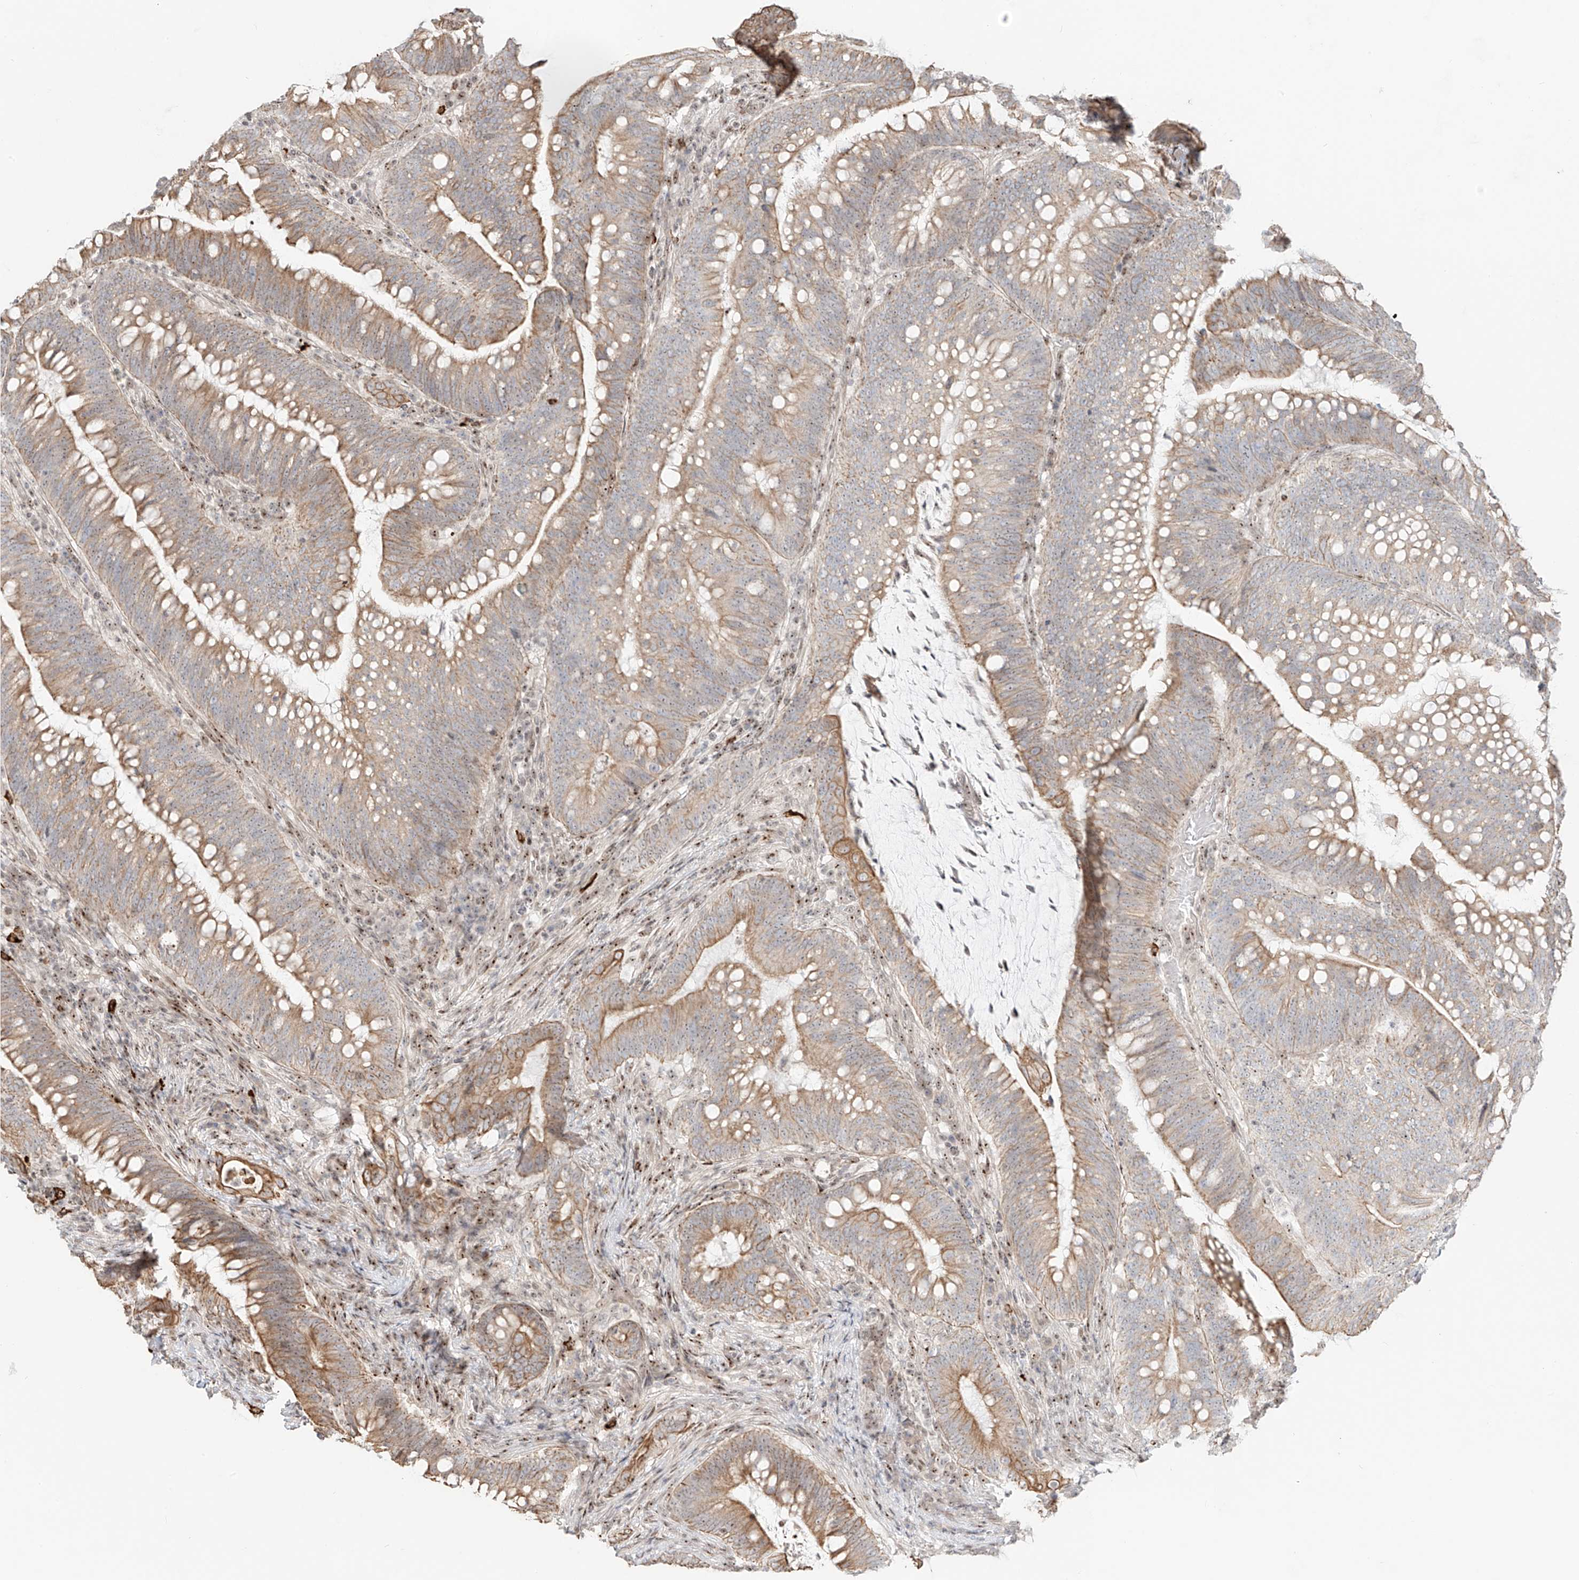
{"staining": {"intensity": "moderate", "quantity": ">75%", "location": "cytoplasmic/membranous"}, "tissue": "colorectal cancer", "cell_type": "Tumor cells", "image_type": "cancer", "snomed": [{"axis": "morphology", "description": "Adenocarcinoma, NOS"}, {"axis": "topography", "description": "Colon"}], "caption": "IHC photomicrograph of neoplastic tissue: adenocarcinoma (colorectal) stained using IHC reveals medium levels of moderate protein expression localized specifically in the cytoplasmic/membranous of tumor cells, appearing as a cytoplasmic/membranous brown color.", "gene": "ZNF512", "patient": {"sex": "female", "age": 66}}